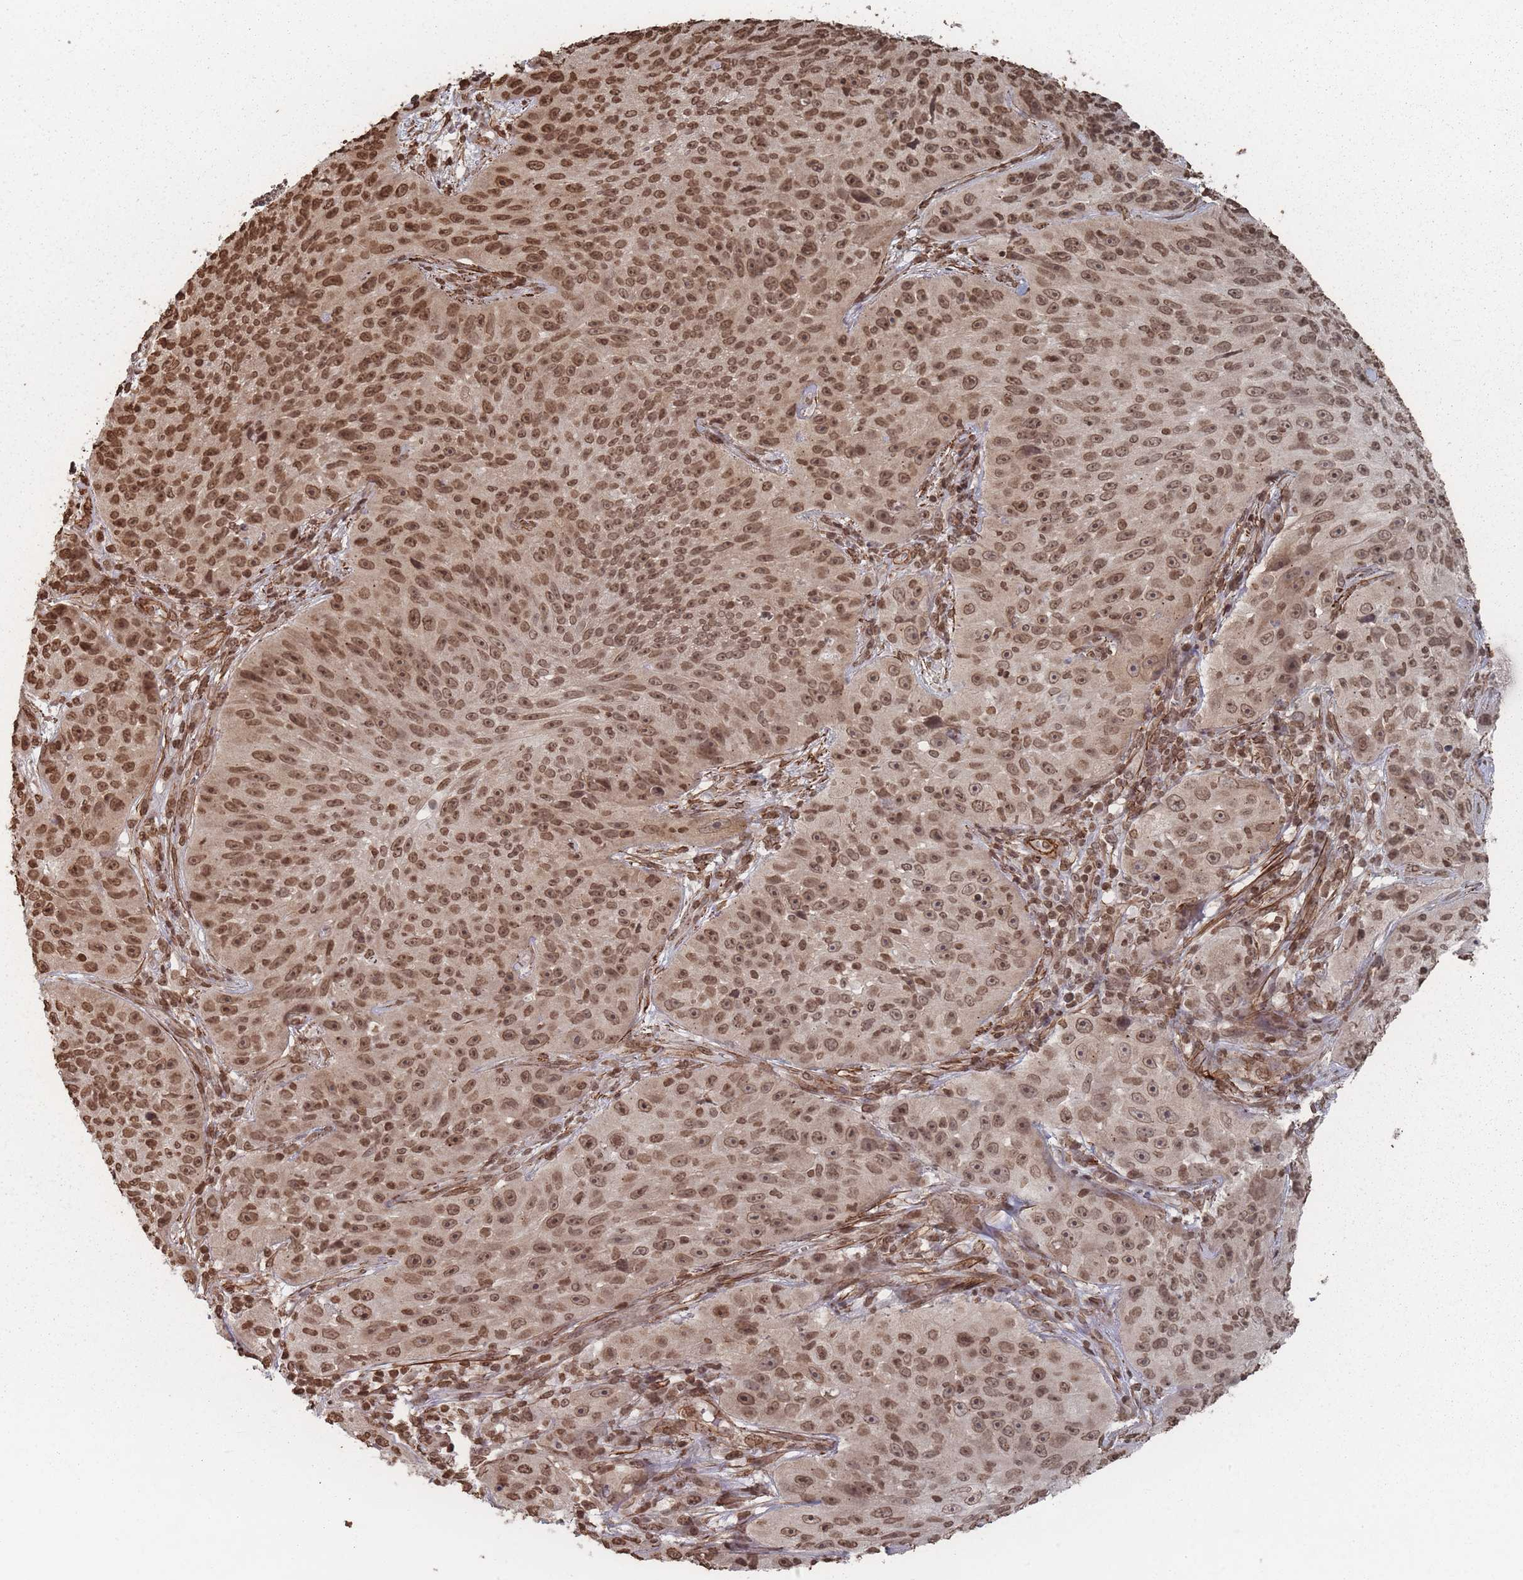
{"staining": {"intensity": "moderate", "quantity": ">75%", "location": "nuclear"}, "tissue": "skin cancer", "cell_type": "Tumor cells", "image_type": "cancer", "snomed": [{"axis": "morphology", "description": "Squamous cell carcinoma, NOS"}, {"axis": "topography", "description": "Skin"}], "caption": "A brown stain highlights moderate nuclear staining of a protein in skin squamous cell carcinoma tumor cells.", "gene": "PLEKHG5", "patient": {"sex": "female", "age": 87}}